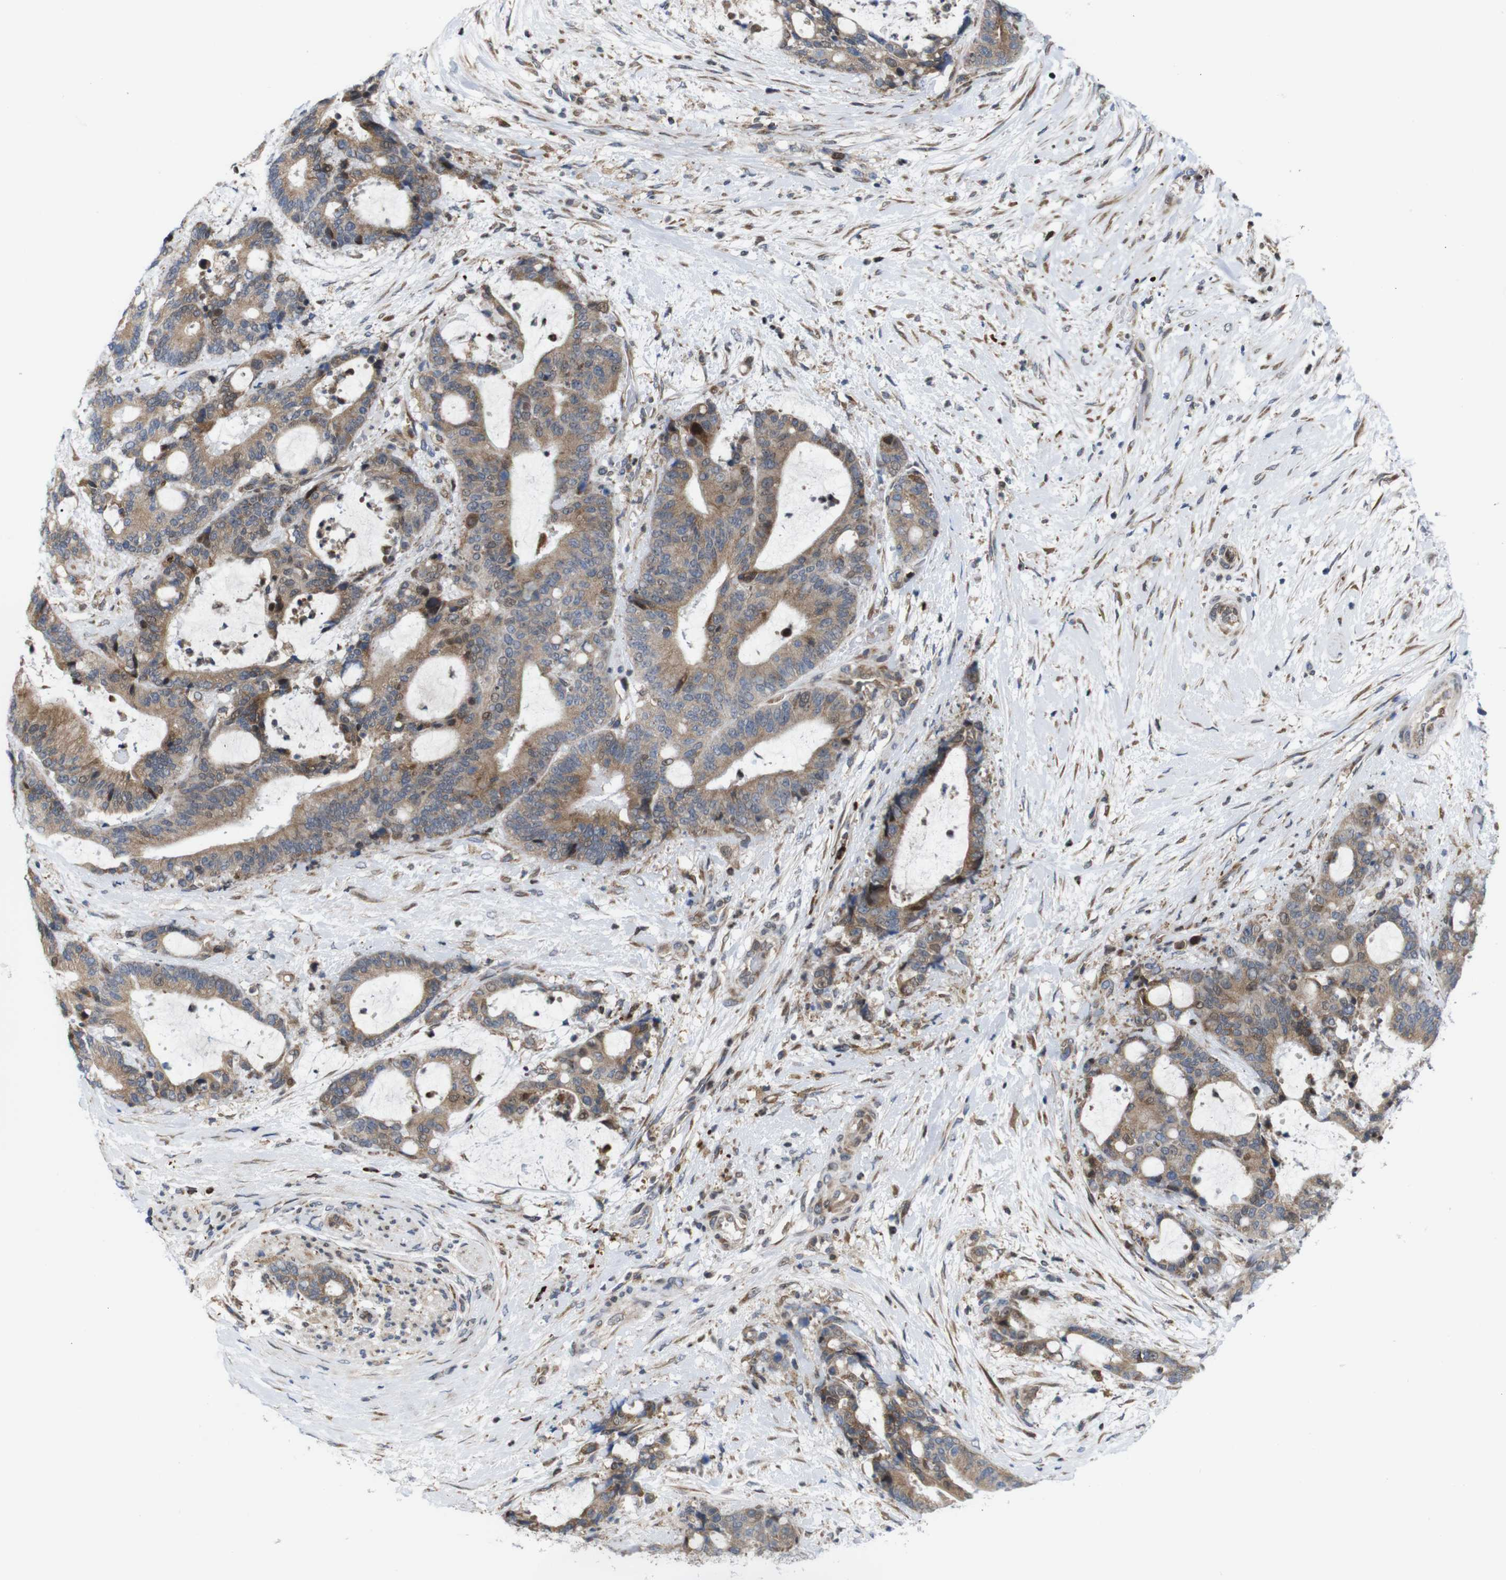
{"staining": {"intensity": "moderate", "quantity": ">75%", "location": "cytoplasmic/membranous"}, "tissue": "liver cancer", "cell_type": "Tumor cells", "image_type": "cancer", "snomed": [{"axis": "morphology", "description": "Normal tissue, NOS"}, {"axis": "morphology", "description": "Cholangiocarcinoma"}, {"axis": "topography", "description": "Liver"}, {"axis": "topography", "description": "Peripheral nerve tissue"}], "caption": "Human cholangiocarcinoma (liver) stained with a protein marker exhibits moderate staining in tumor cells.", "gene": "PTPN1", "patient": {"sex": "female", "age": 73}}